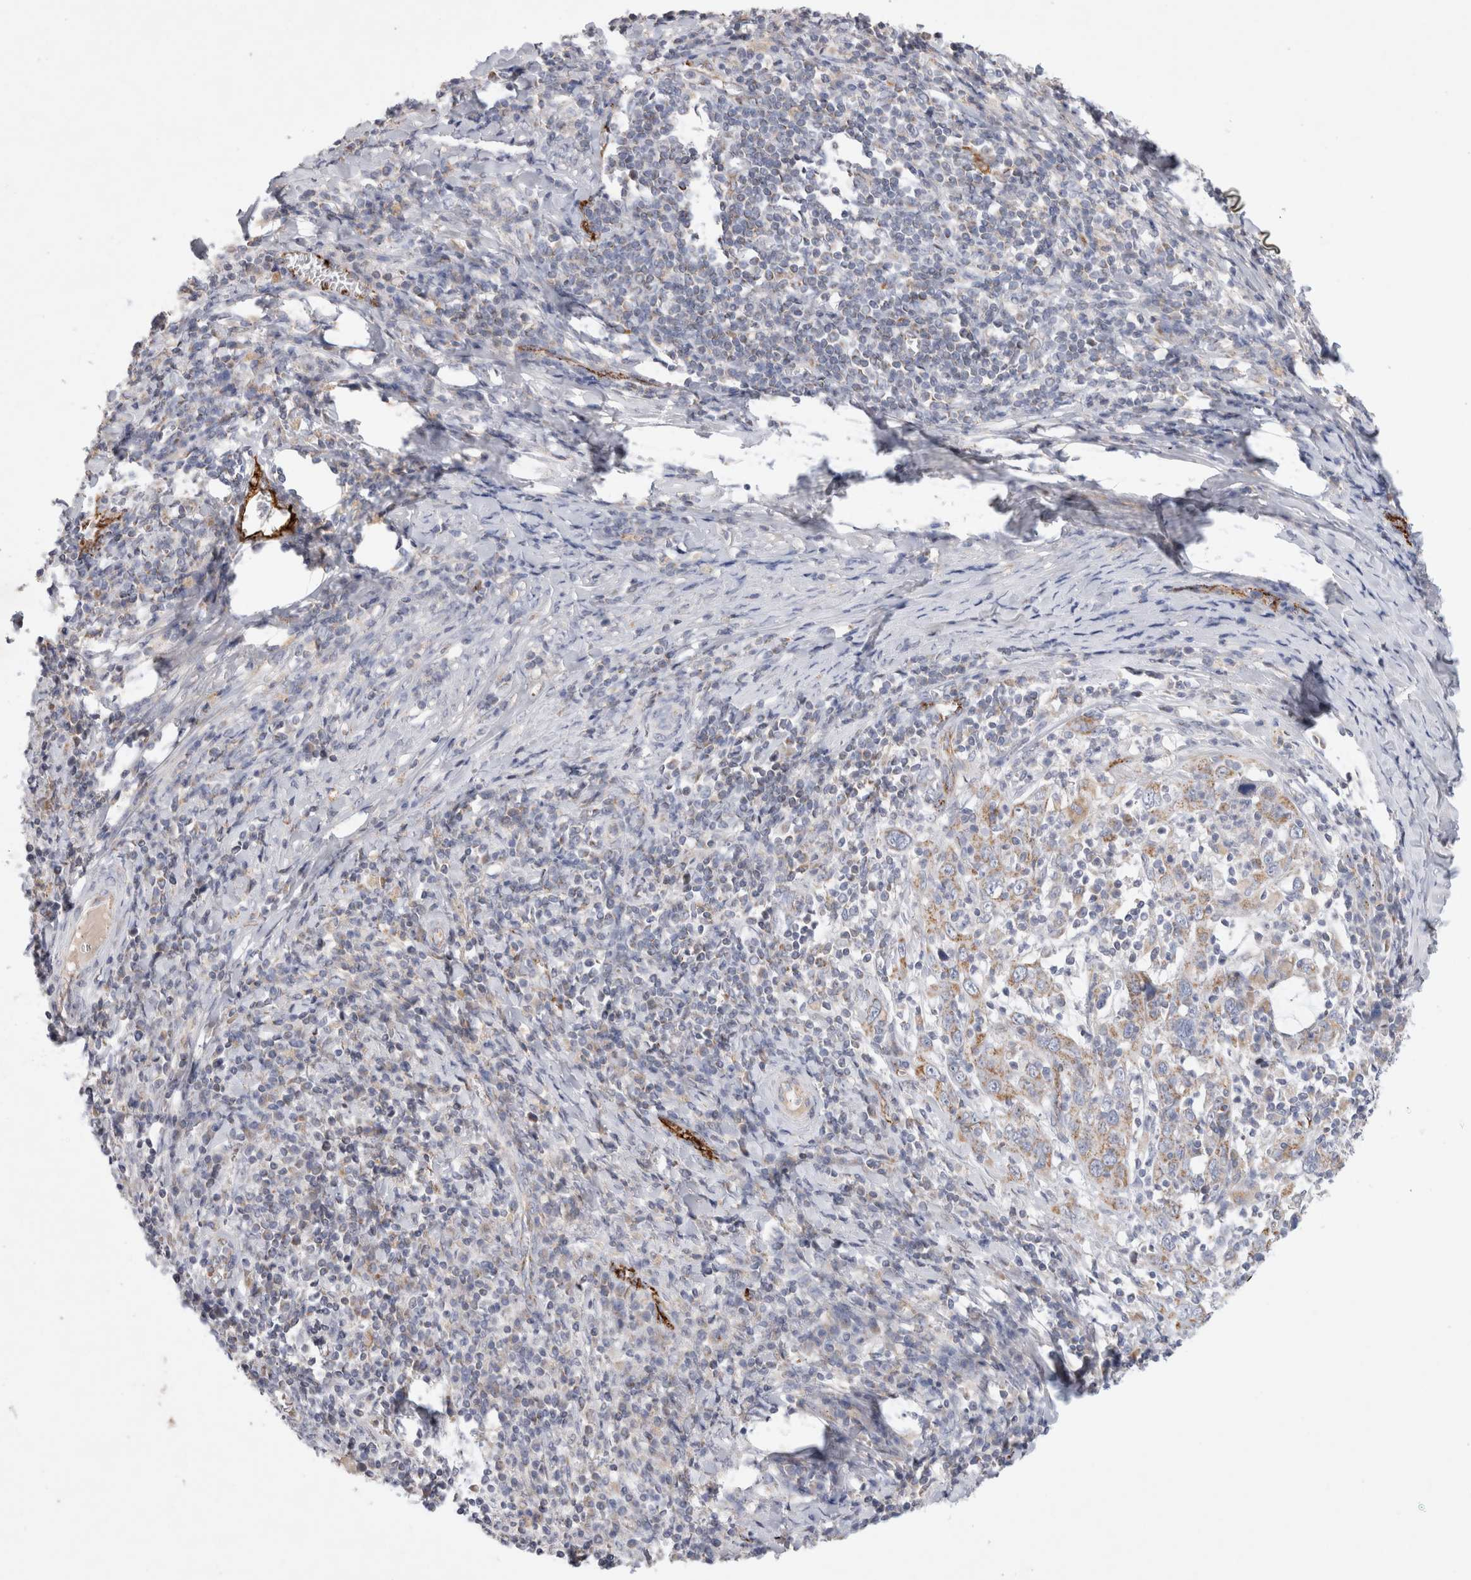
{"staining": {"intensity": "weak", "quantity": ">75%", "location": "cytoplasmic/membranous"}, "tissue": "cervical cancer", "cell_type": "Tumor cells", "image_type": "cancer", "snomed": [{"axis": "morphology", "description": "Squamous cell carcinoma, NOS"}, {"axis": "topography", "description": "Cervix"}], "caption": "Cervical squamous cell carcinoma stained for a protein (brown) displays weak cytoplasmic/membranous positive staining in approximately >75% of tumor cells.", "gene": "IARS2", "patient": {"sex": "female", "age": 46}}